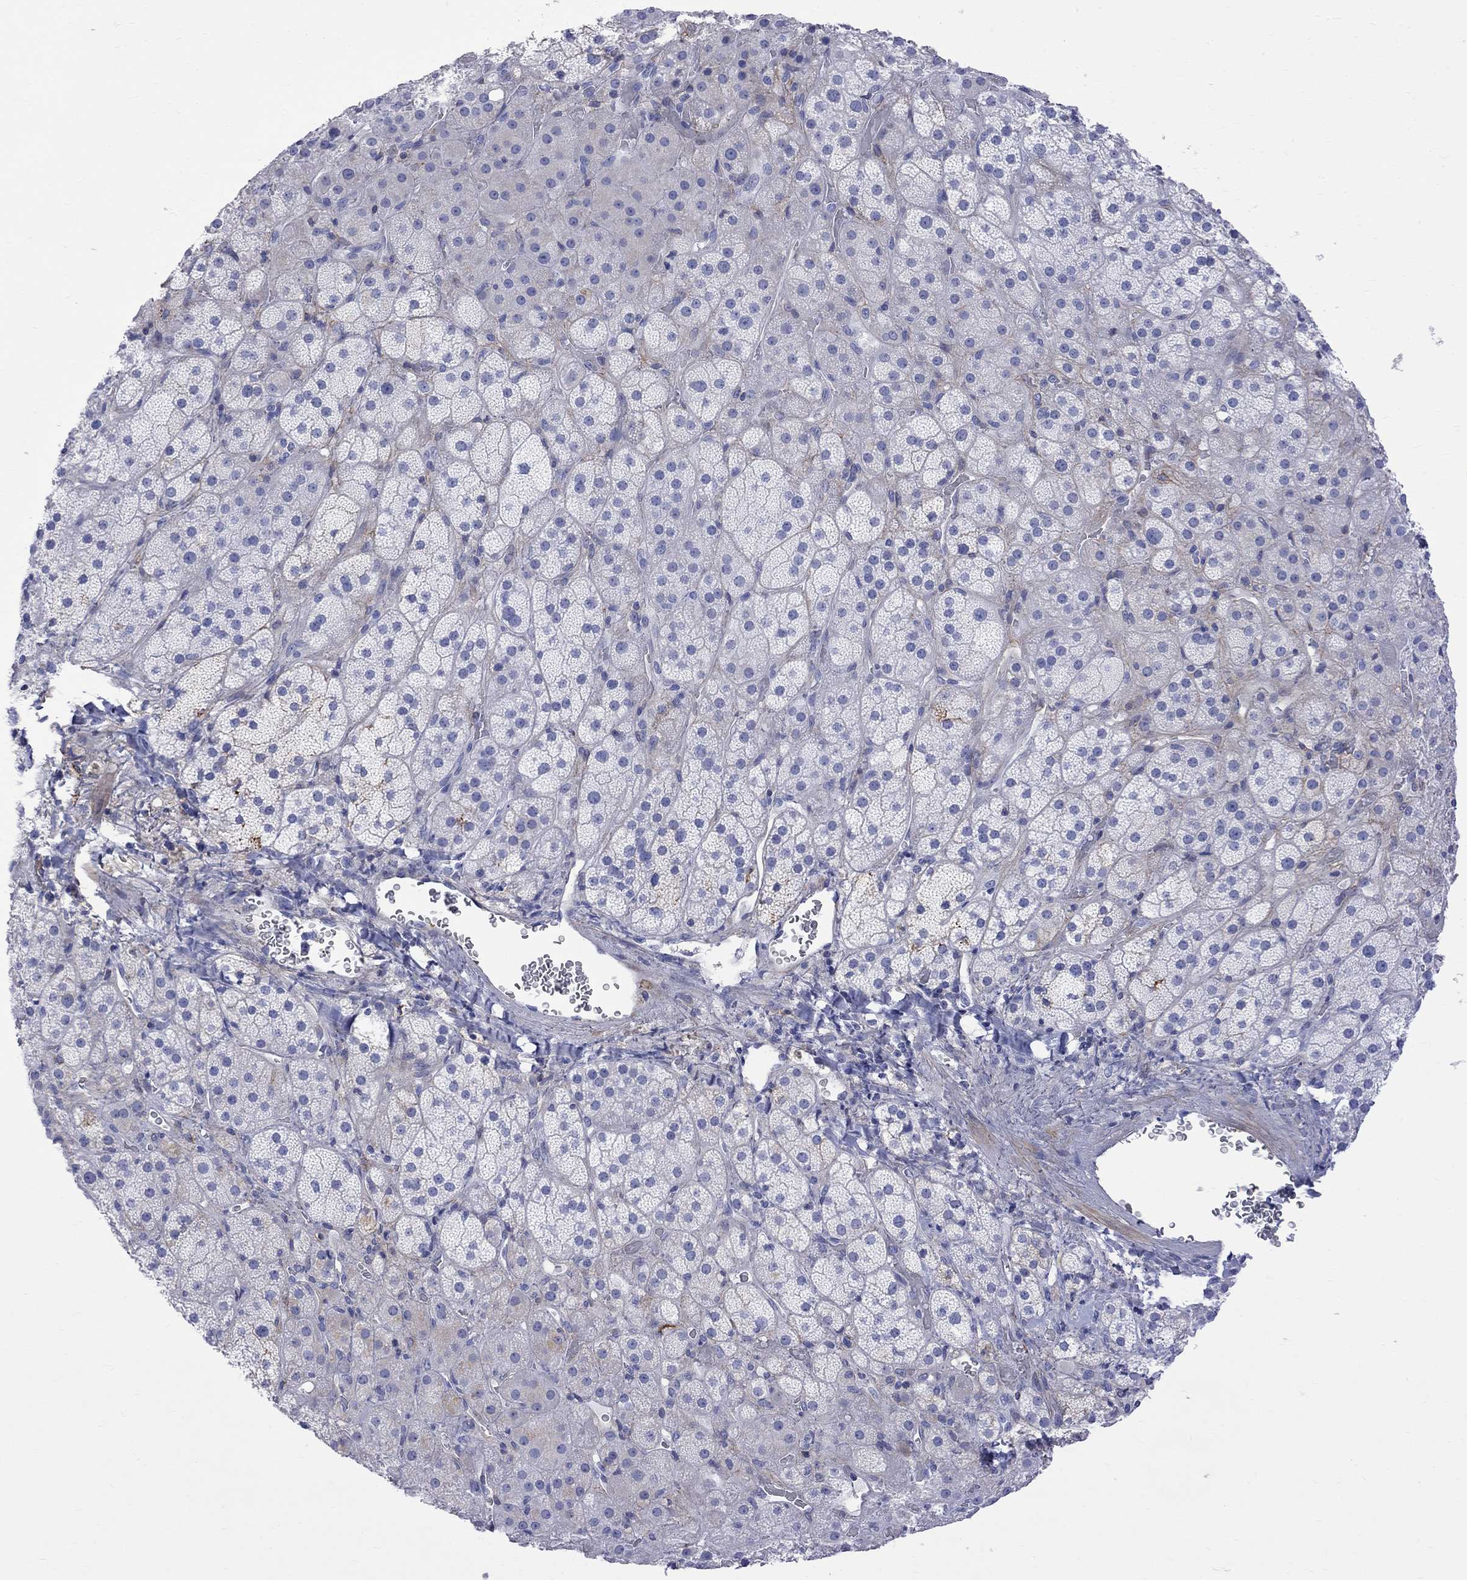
{"staining": {"intensity": "negative", "quantity": "none", "location": "none"}, "tissue": "adrenal gland", "cell_type": "Glandular cells", "image_type": "normal", "snomed": [{"axis": "morphology", "description": "Normal tissue, NOS"}, {"axis": "topography", "description": "Adrenal gland"}], "caption": "This is an immunohistochemistry micrograph of normal adrenal gland. There is no positivity in glandular cells.", "gene": "S100A3", "patient": {"sex": "male", "age": 57}}